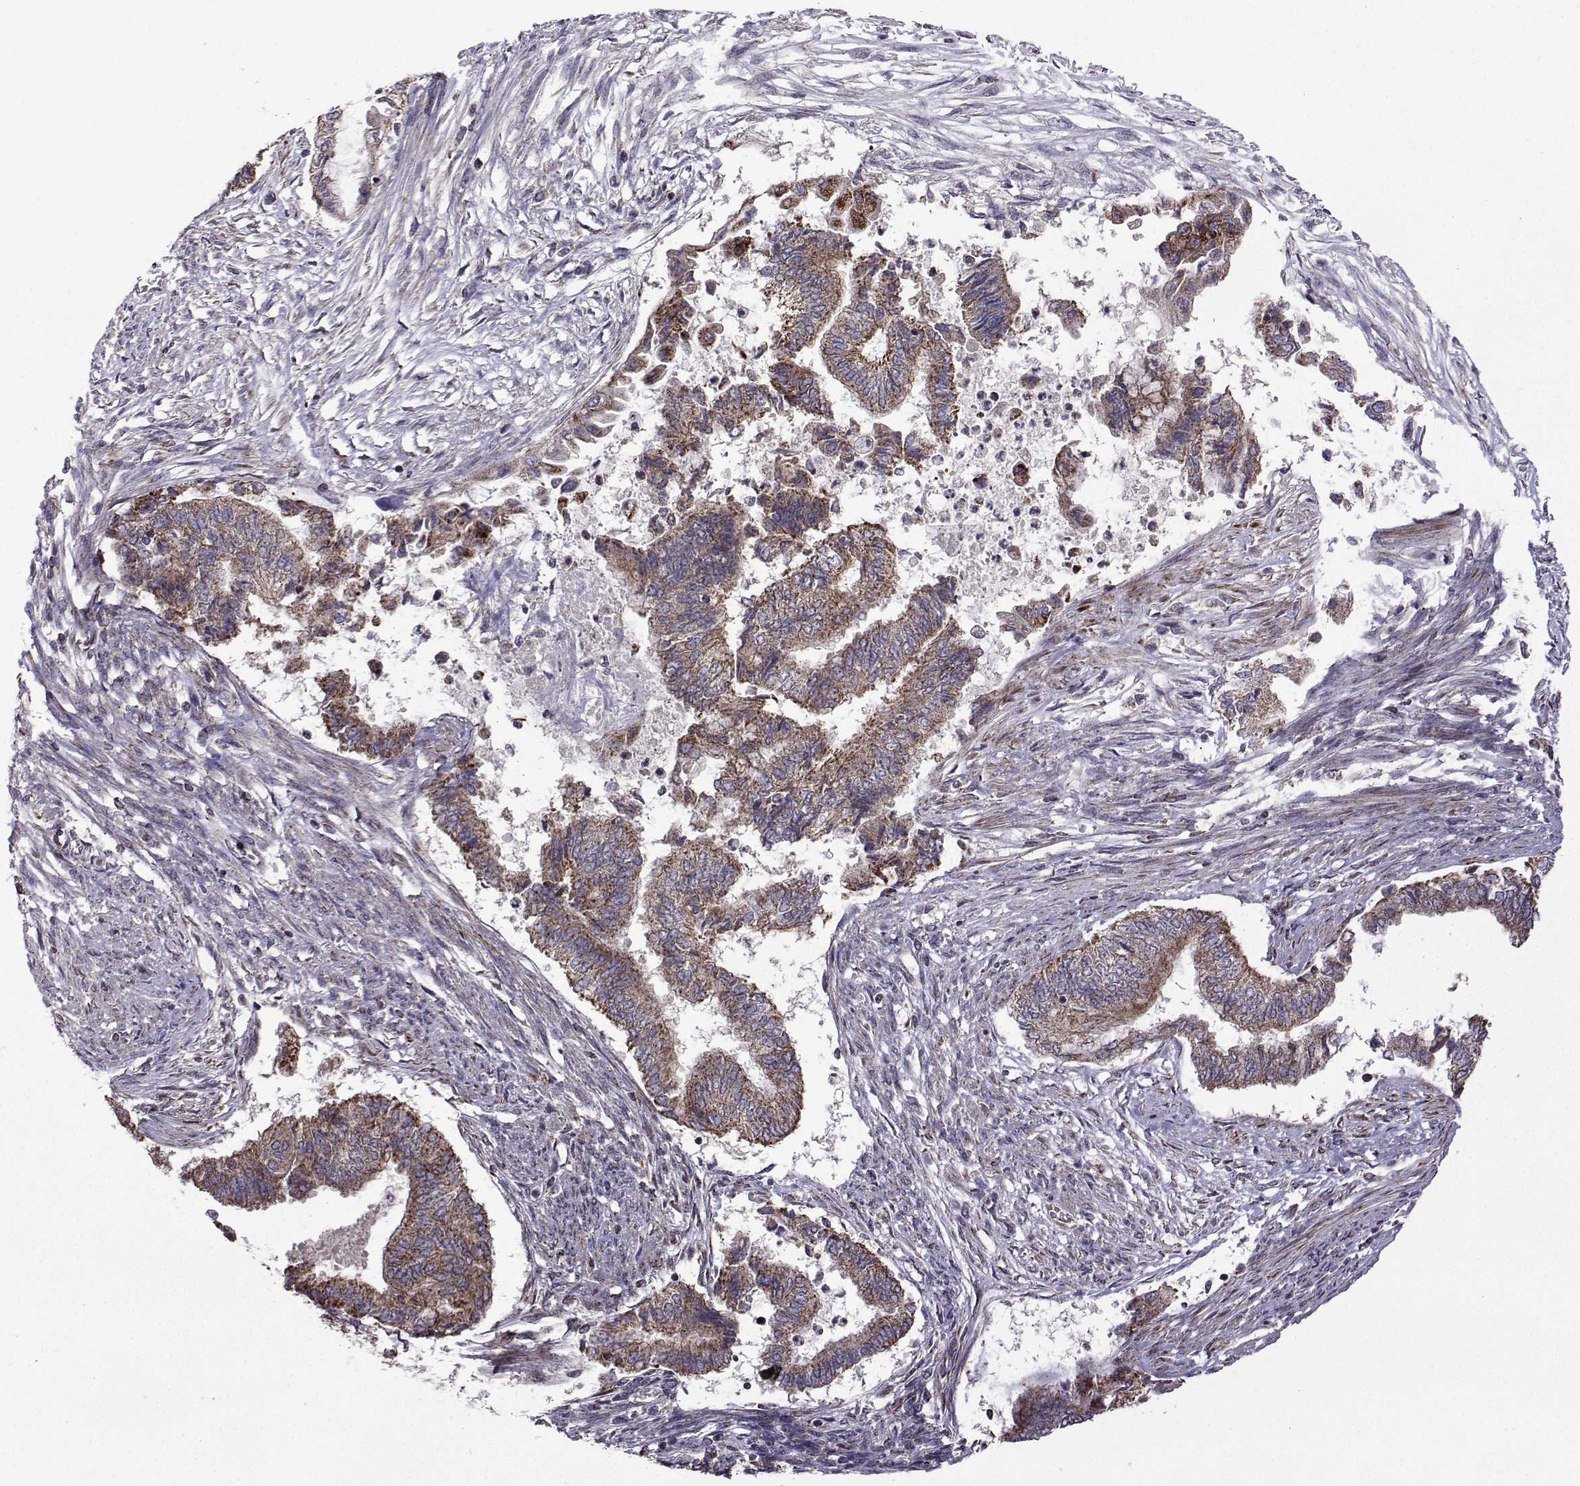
{"staining": {"intensity": "moderate", "quantity": "25%-75%", "location": "cytoplasmic/membranous"}, "tissue": "endometrial cancer", "cell_type": "Tumor cells", "image_type": "cancer", "snomed": [{"axis": "morphology", "description": "Adenocarcinoma, NOS"}, {"axis": "topography", "description": "Endometrium"}], "caption": "The immunohistochemical stain labels moderate cytoplasmic/membranous staining in tumor cells of endometrial adenocarcinoma tissue.", "gene": "TAB2", "patient": {"sex": "female", "age": 65}}